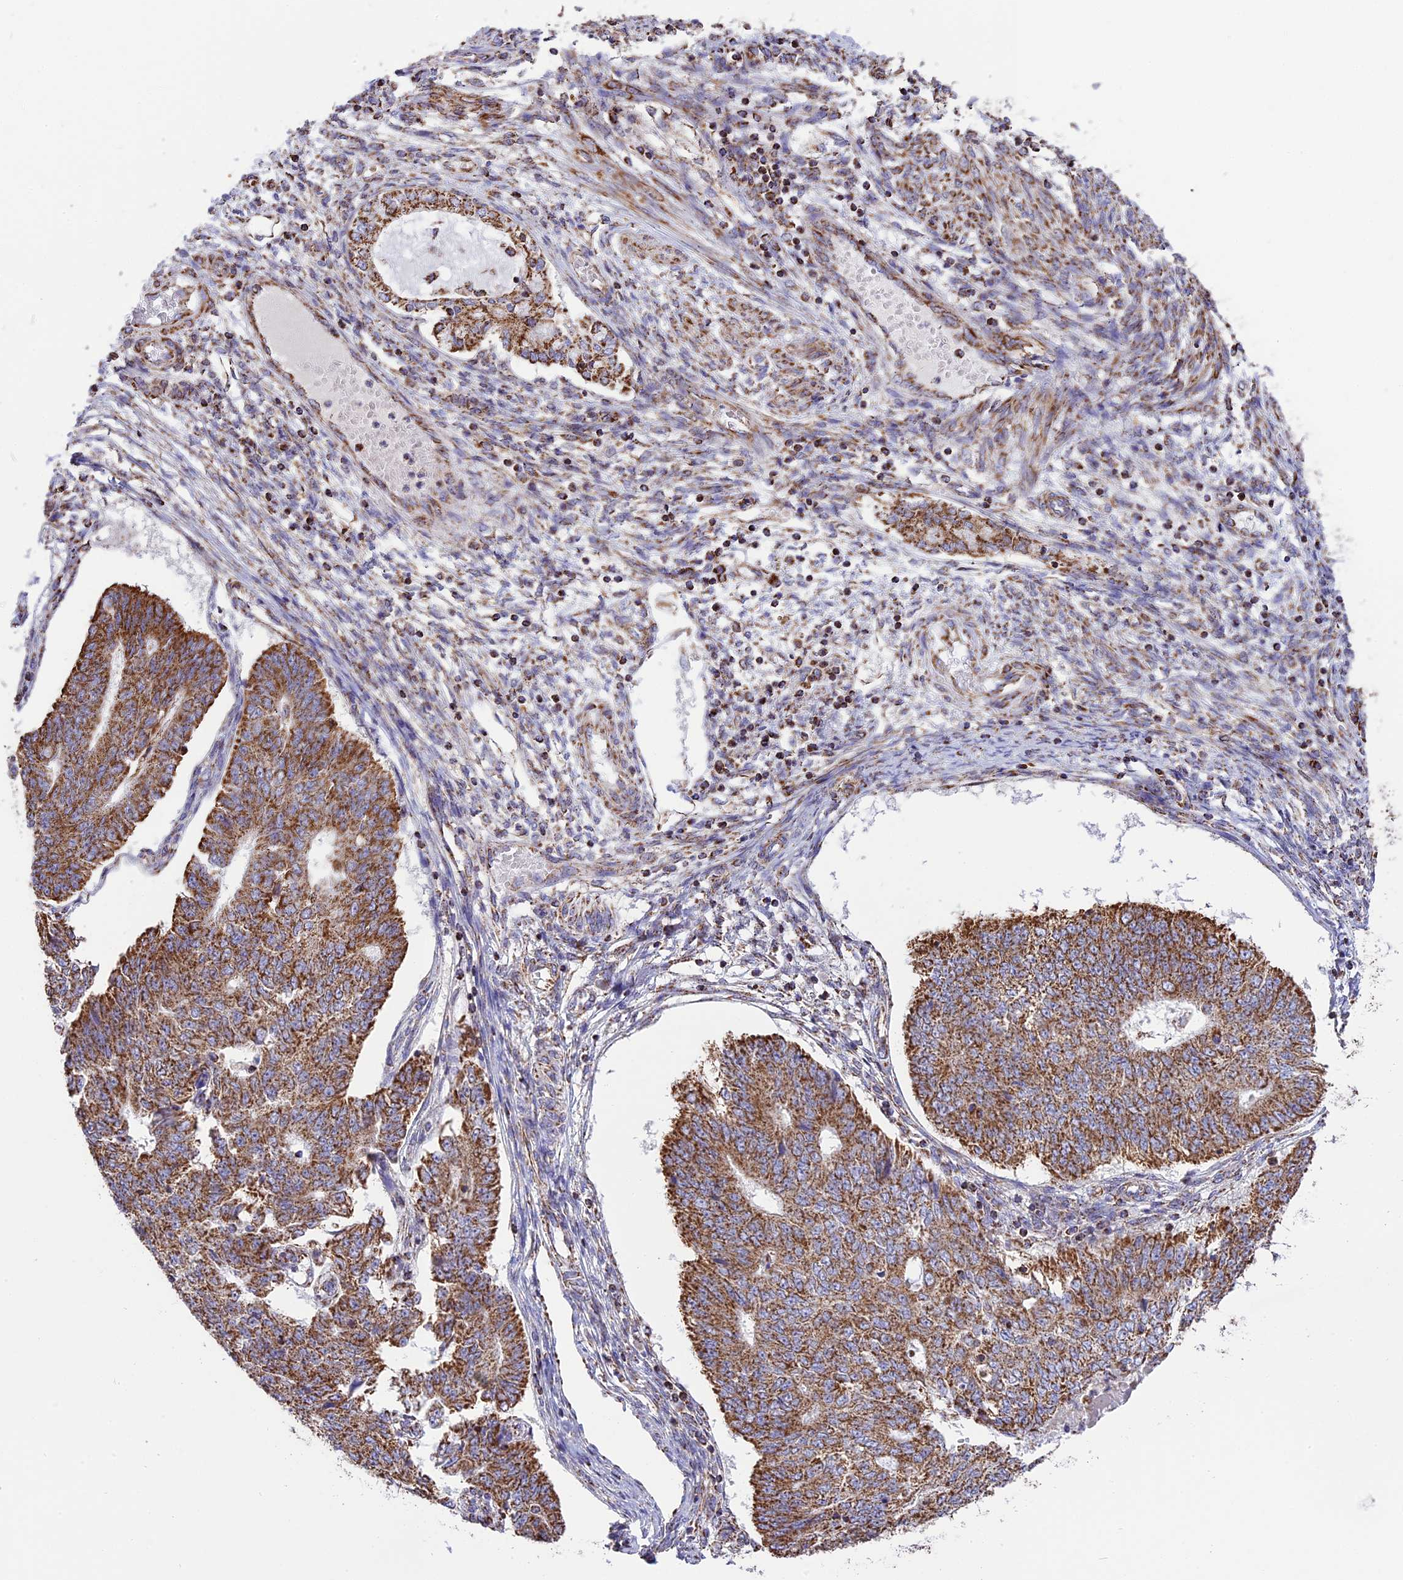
{"staining": {"intensity": "strong", "quantity": ">75%", "location": "cytoplasmic/membranous"}, "tissue": "endometrial cancer", "cell_type": "Tumor cells", "image_type": "cancer", "snomed": [{"axis": "morphology", "description": "Adenocarcinoma, NOS"}, {"axis": "topography", "description": "Endometrium"}], "caption": "An IHC image of neoplastic tissue is shown. Protein staining in brown labels strong cytoplasmic/membranous positivity in adenocarcinoma (endometrial) within tumor cells. Using DAB (brown) and hematoxylin (blue) stains, captured at high magnification using brightfield microscopy.", "gene": "TTC4", "patient": {"sex": "female", "age": 32}}